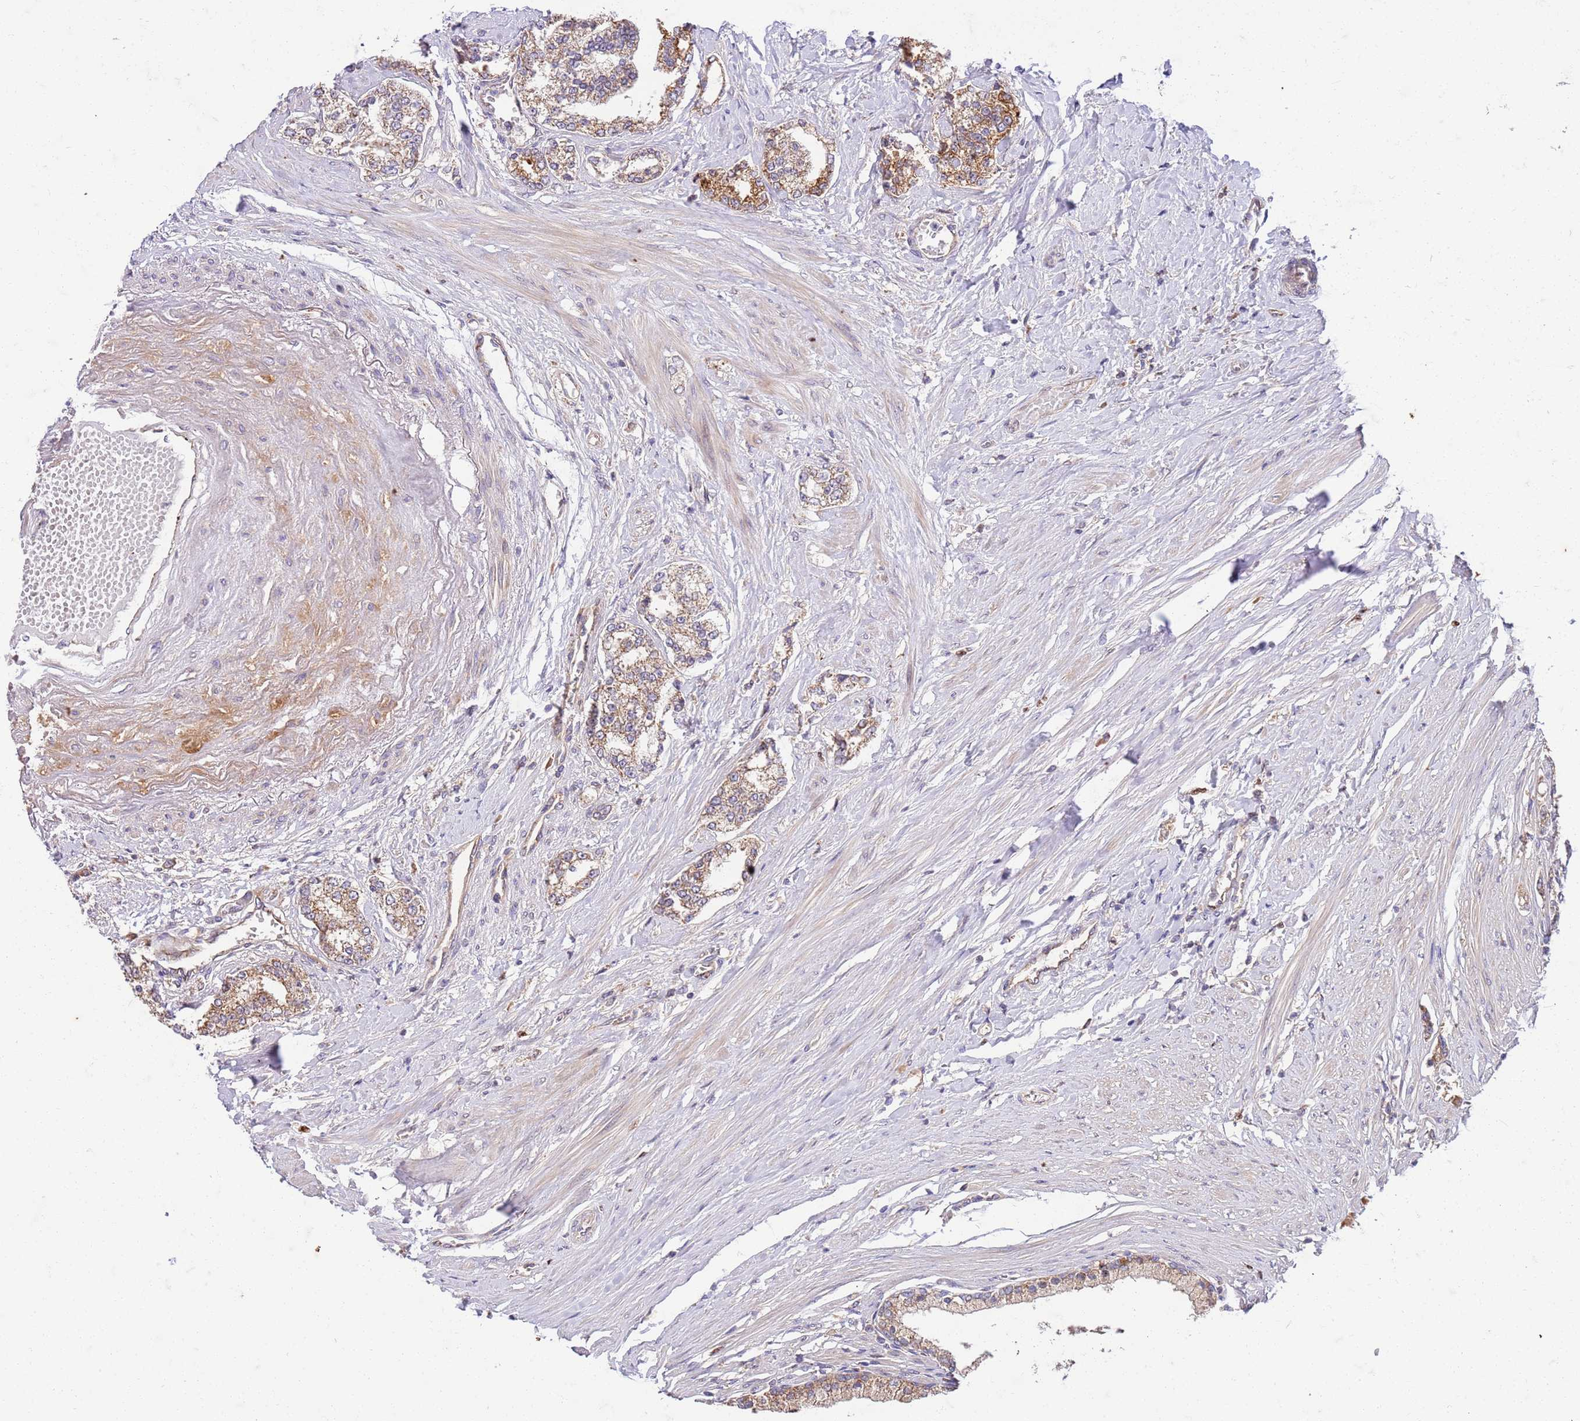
{"staining": {"intensity": "weak", "quantity": ">75%", "location": "cytoplasmic/membranous"}, "tissue": "prostate cancer", "cell_type": "Tumor cells", "image_type": "cancer", "snomed": [{"axis": "morphology", "description": "Adenocarcinoma, High grade"}, {"axis": "topography", "description": "Prostate"}], "caption": "Immunohistochemical staining of prostate high-grade adenocarcinoma shows low levels of weak cytoplasmic/membranous staining in approximately >75% of tumor cells.", "gene": "OSBP", "patient": {"sex": "male", "age": 64}}